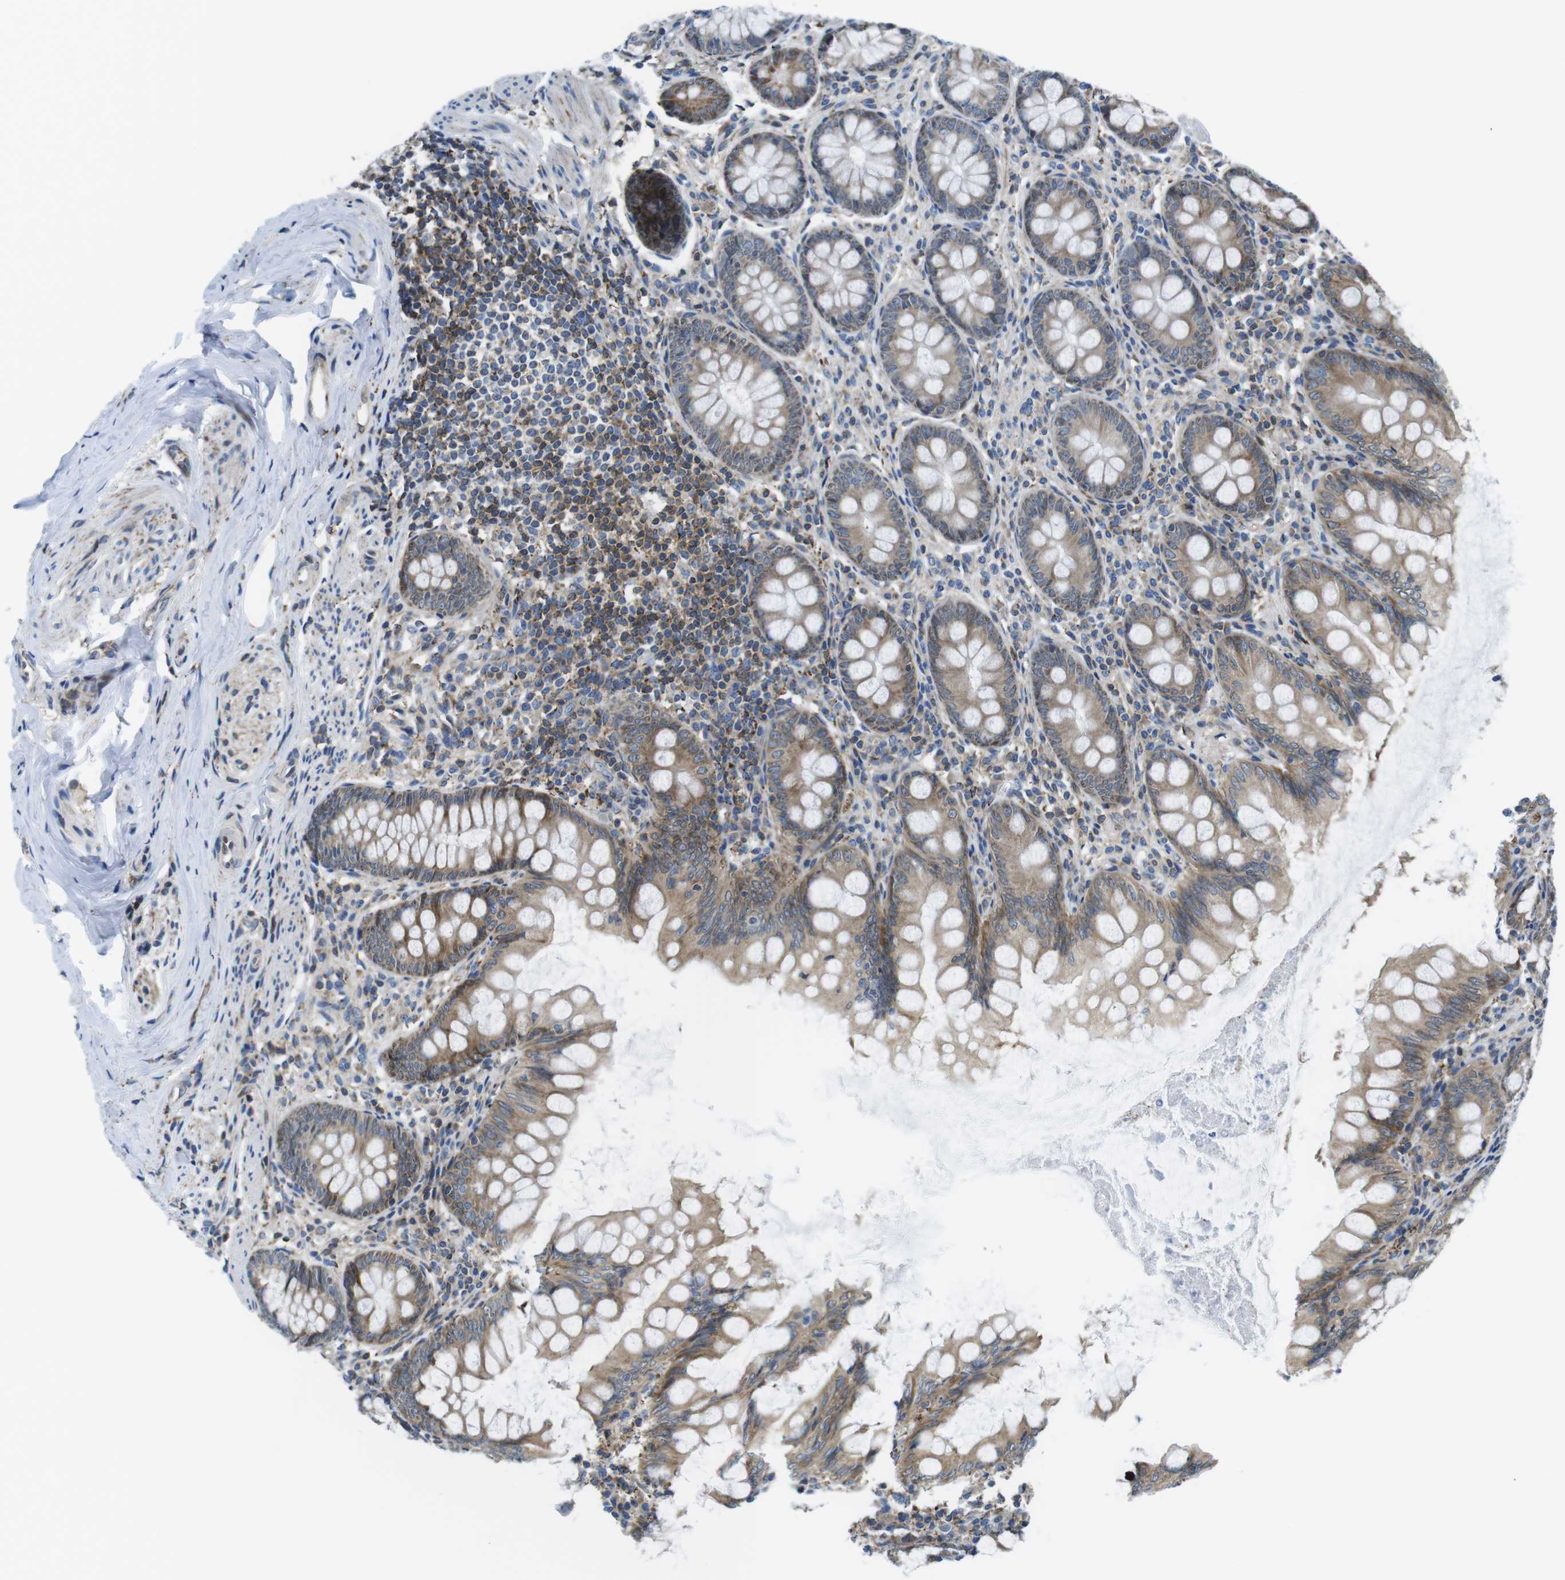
{"staining": {"intensity": "moderate", "quantity": ">75%", "location": "cytoplasmic/membranous"}, "tissue": "appendix", "cell_type": "Glandular cells", "image_type": "normal", "snomed": [{"axis": "morphology", "description": "Normal tissue, NOS"}, {"axis": "topography", "description": "Appendix"}], "caption": "Glandular cells show moderate cytoplasmic/membranous staining in approximately >75% of cells in normal appendix. (DAB IHC with brightfield microscopy, high magnification).", "gene": "KCNE3", "patient": {"sex": "female", "age": 77}}